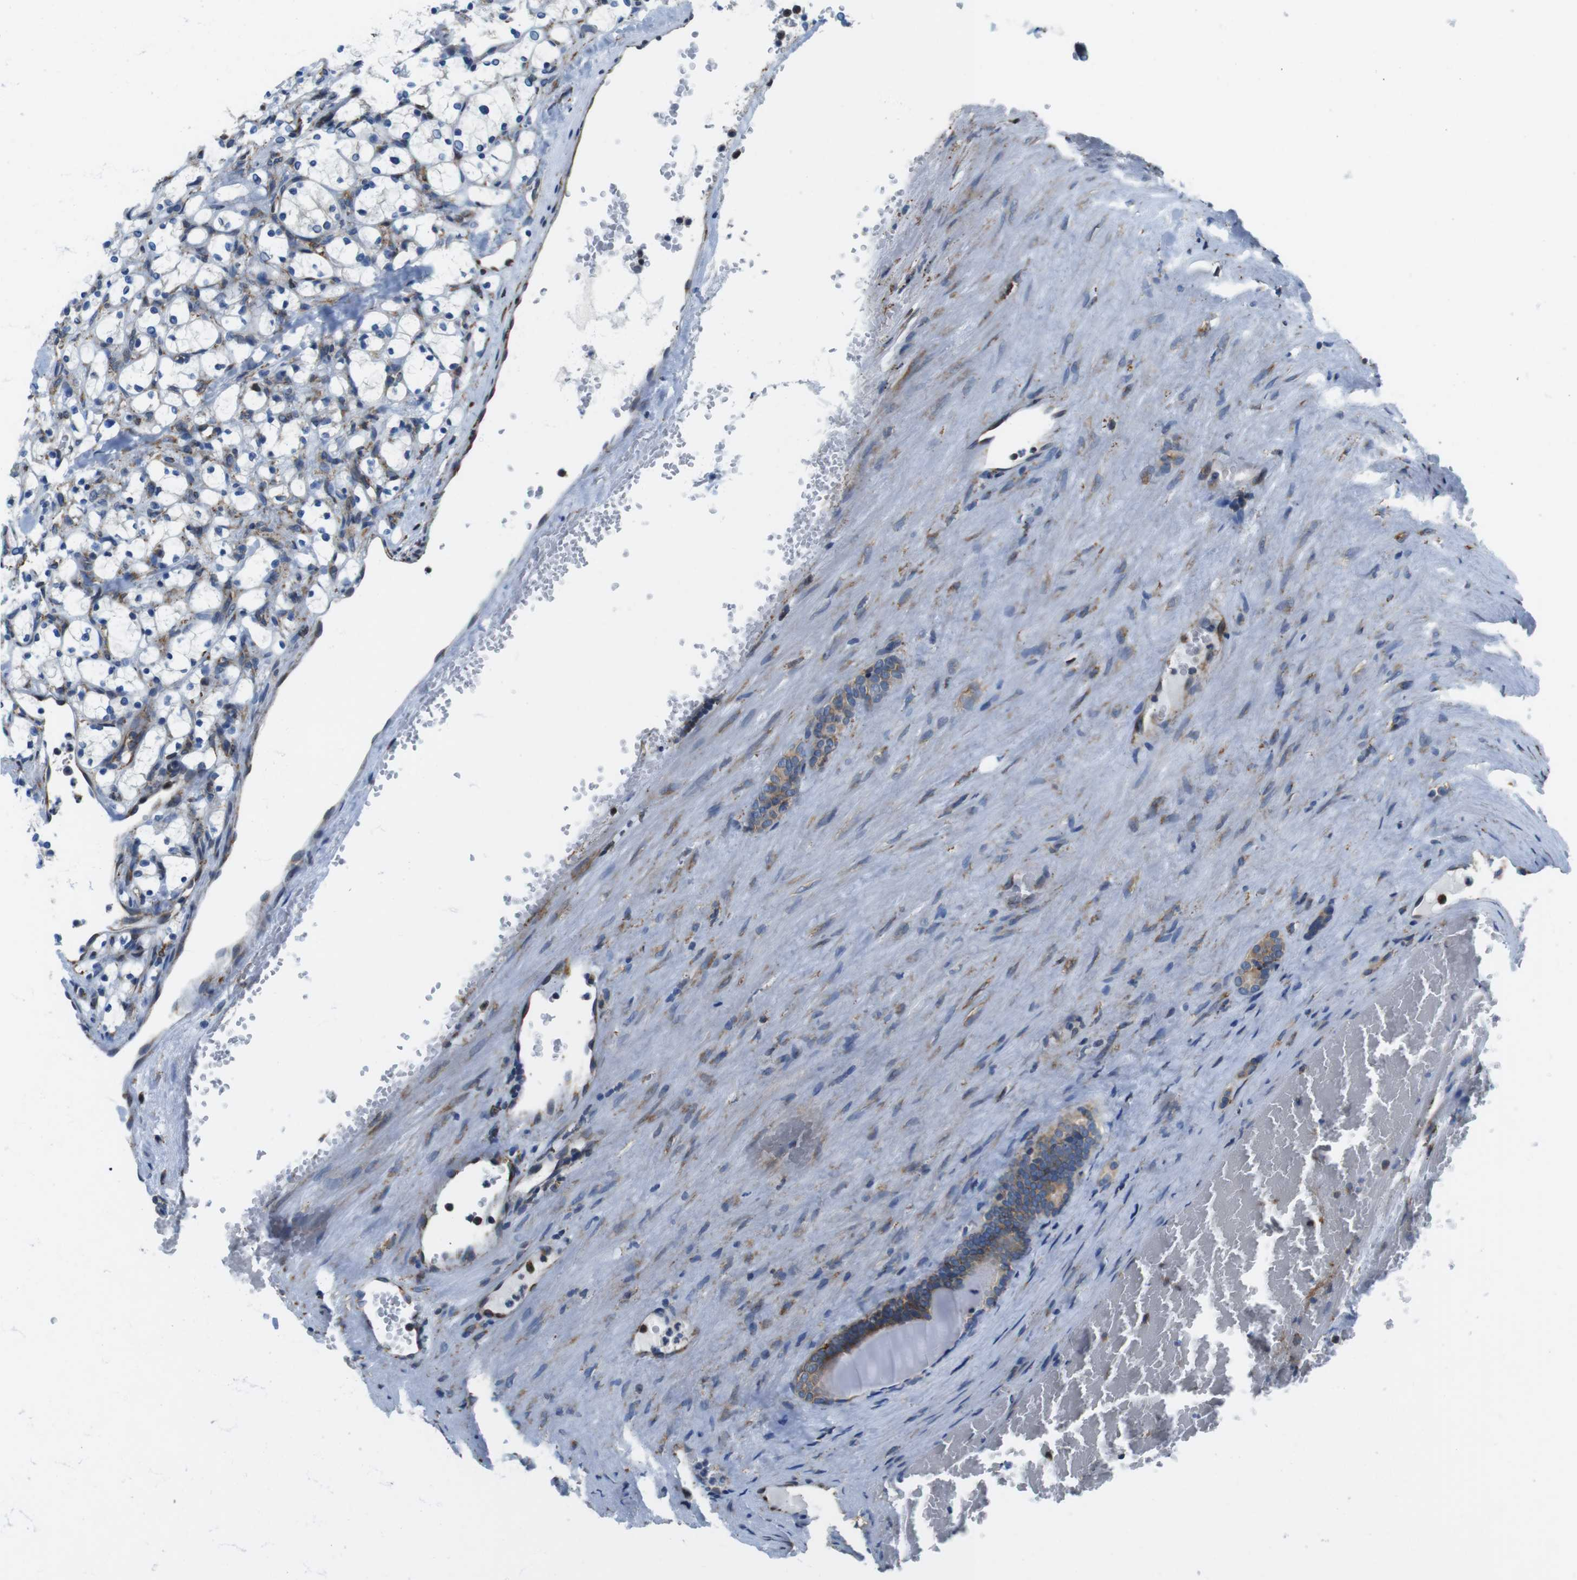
{"staining": {"intensity": "weak", "quantity": "<25%", "location": "cytoplasmic/membranous"}, "tissue": "renal cancer", "cell_type": "Tumor cells", "image_type": "cancer", "snomed": [{"axis": "morphology", "description": "Adenocarcinoma, NOS"}, {"axis": "topography", "description": "Kidney"}], "caption": "This is an IHC image of human adenocarcinoma (renal). There is no expression in tumor cells.", "gene": "UGGT1", "patient": {"sex": "female", "age": 69}}